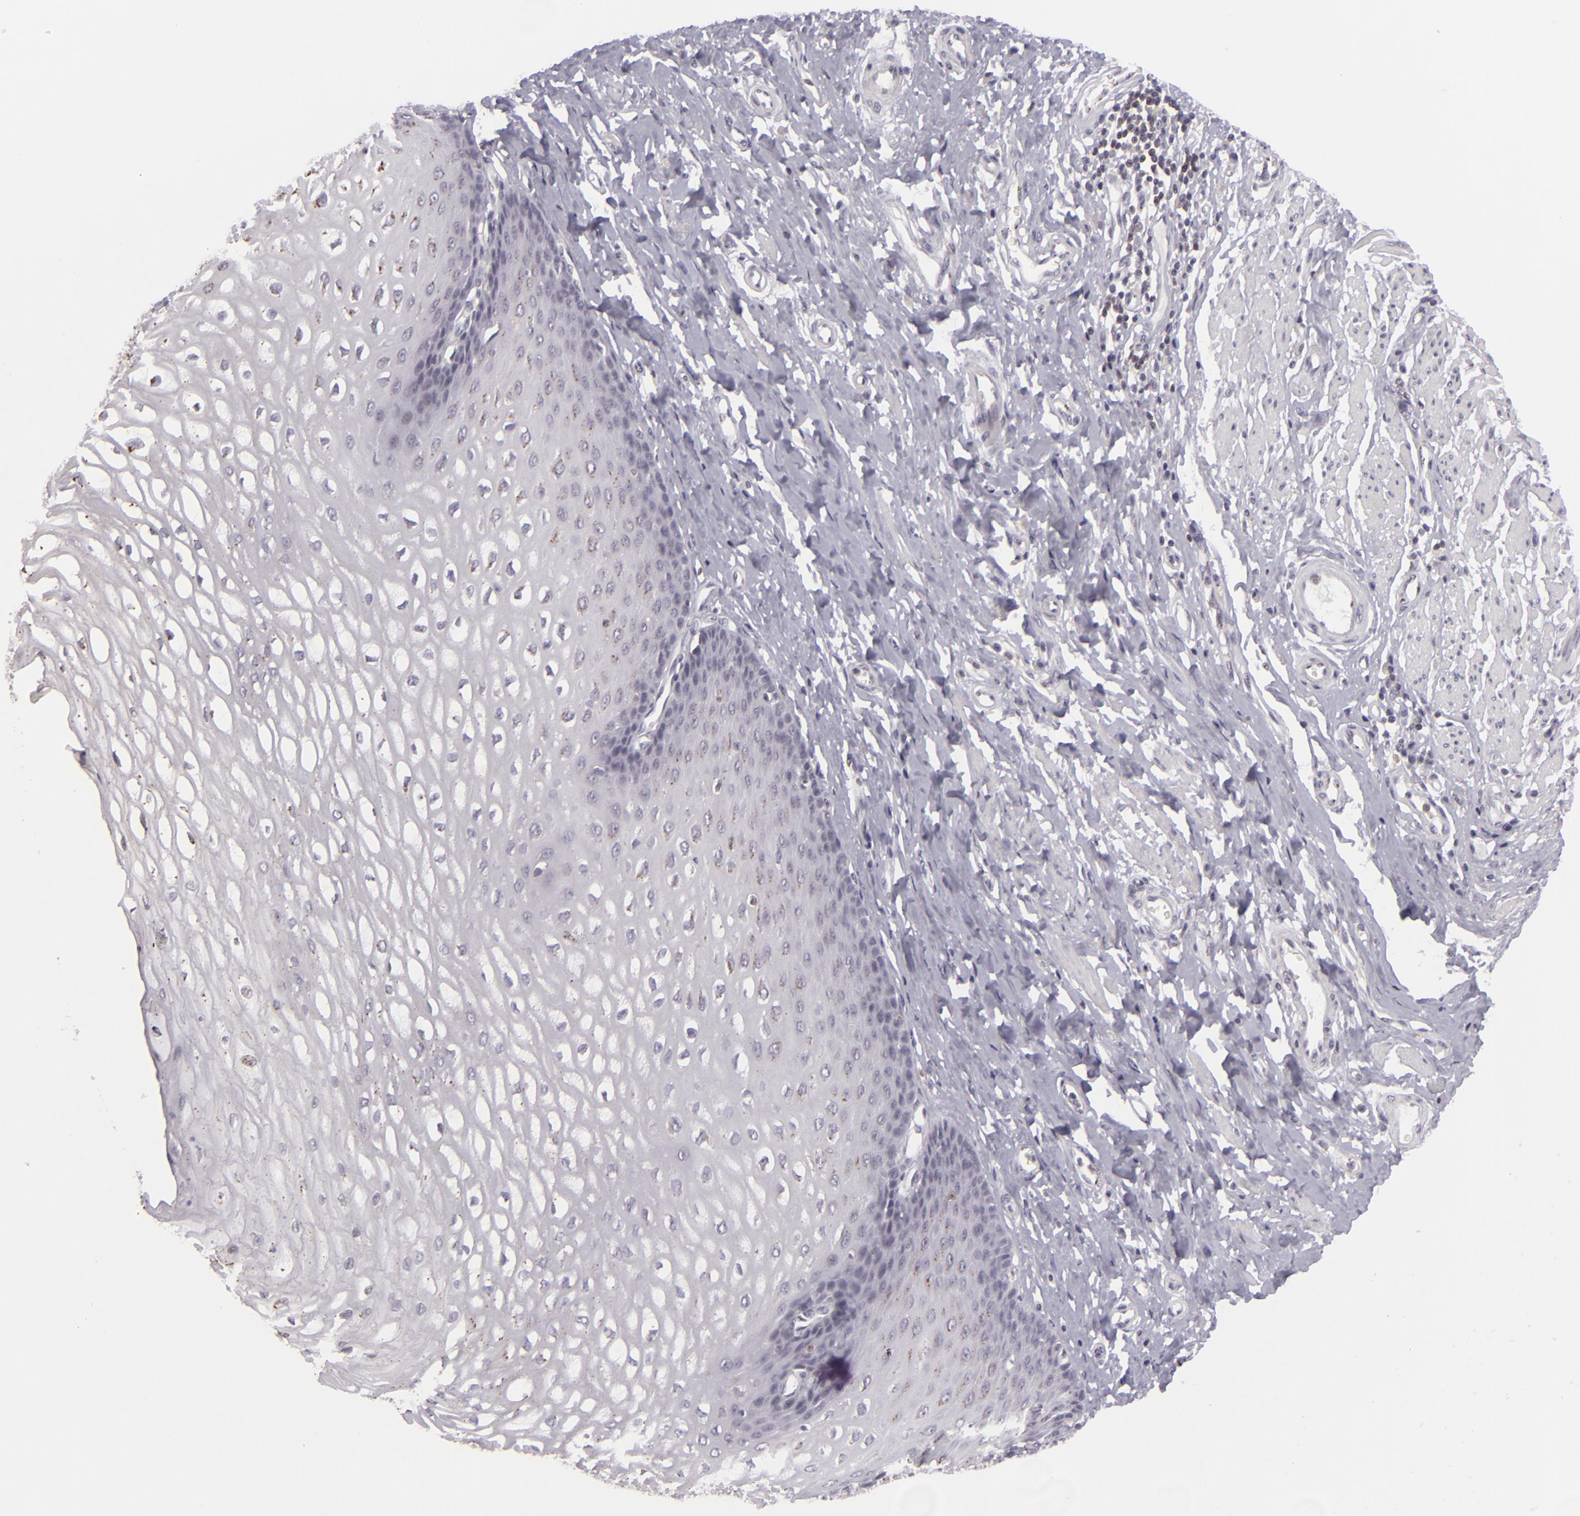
{"staining": {"intensity": "moderate", "quantity": "25%-75%", "location": "cytoplasmic/membranous"}, "tissue": "esophagus", "cell_type": "Squamous epithelial cells", "image_type": "normal", "snomed": [{"axis": "morphology", "description": "Normal tissue, NOS"}, {"axis": "topography", "description": "Esophagus"}], "caption": "IHC photomicrograph of normal human esophagus stained for a protein (brown), which exhibits medium levels of moderate cytoplasmic/membranous positivity in approximately 25%-75% of squamous epithelial cells.", "gene": "KCNAB2", "patient": {"sex": "male", "age": 70}}